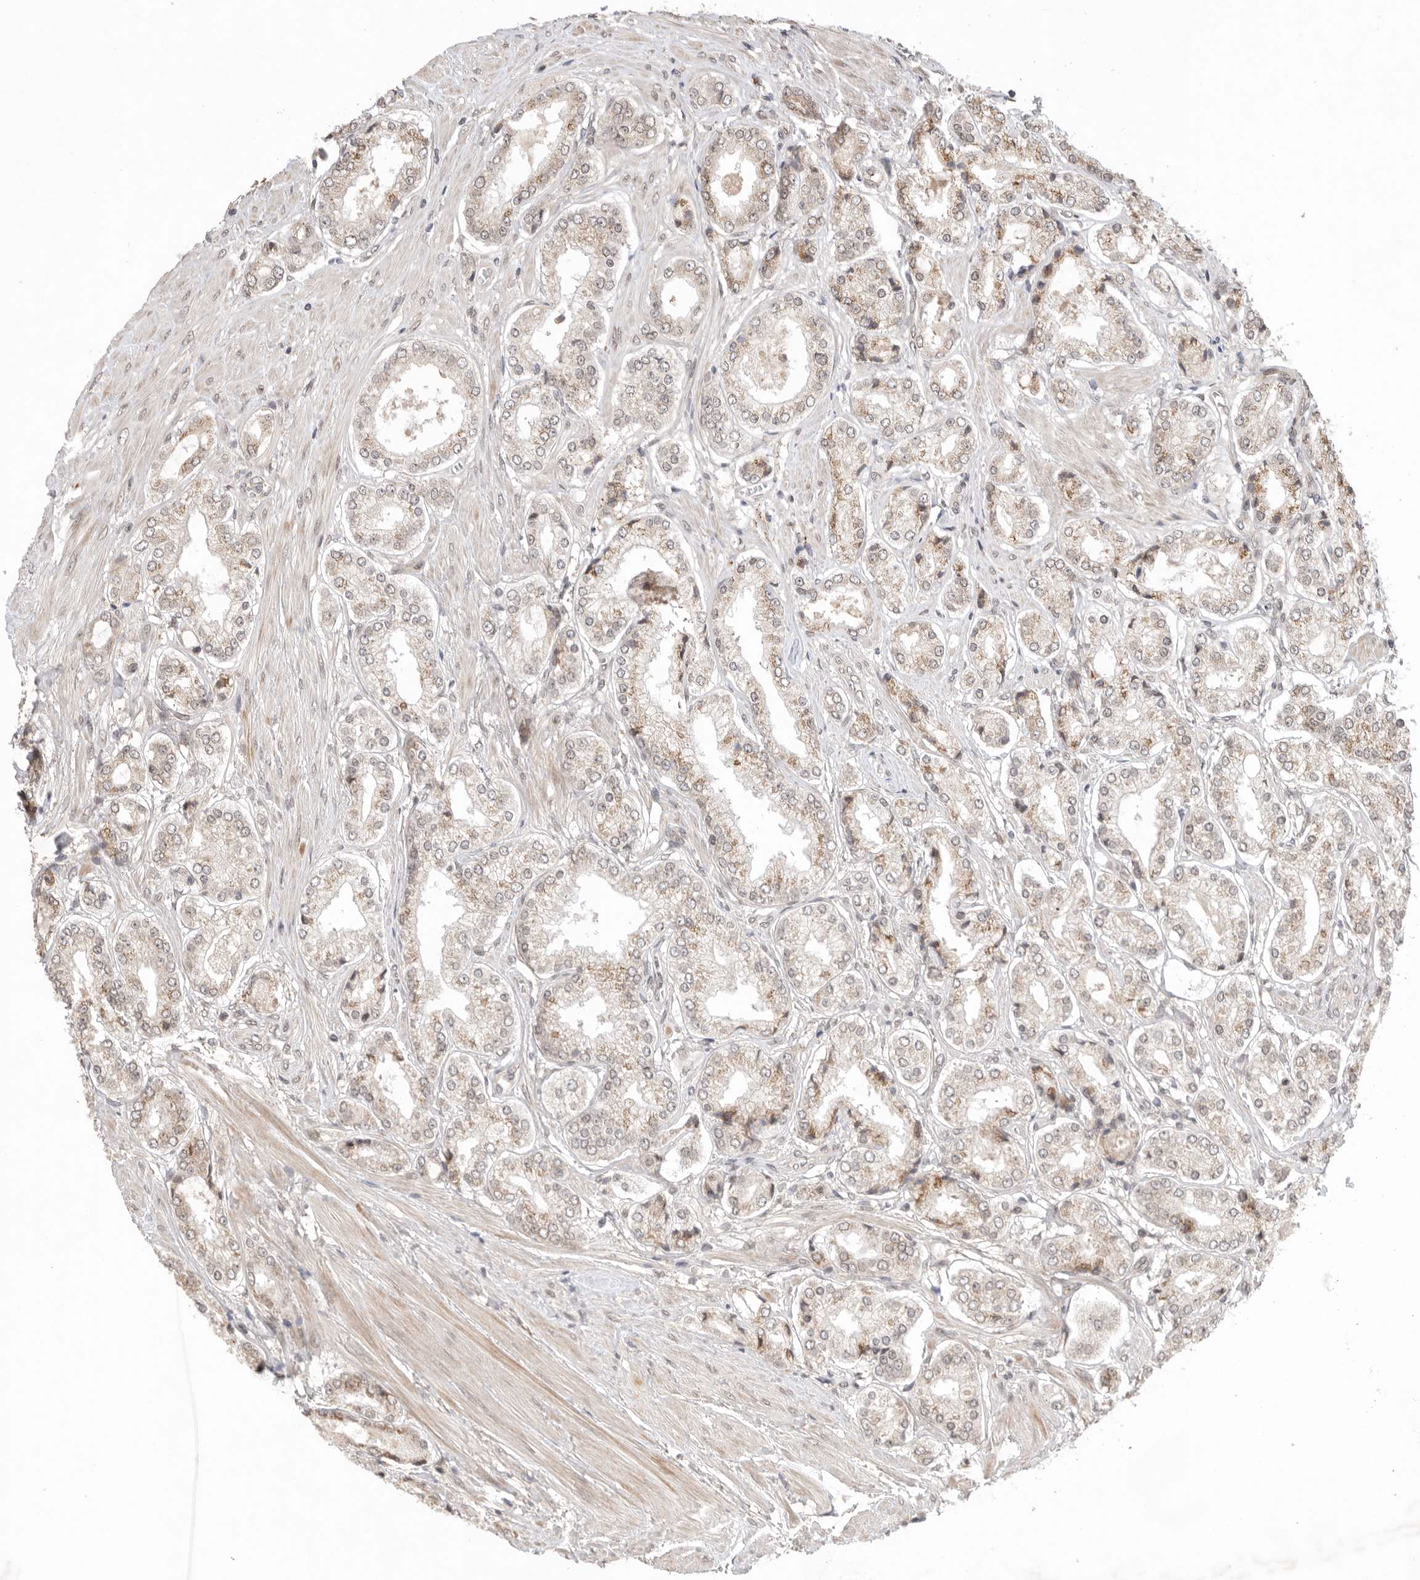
{"staining": {"intensity": "moderate", "quantity": "<25%", "location": "cytoplasmic/membranous"}, "tissue": "prostate cancer", "cell_type": "Tumor cells", "image_type": "cancer", "snomed": [{"axis": "morphology", "description": "Adenocarcinoma, Low grade"}, {"axis": "topography", "description": "Prostate"}], "caption": "Immunohistochemistry (DAB (3,3'-diaminobenzidine)) staining of human prostate cancer (low-grade adenocarcinoma) reveals moderate cytoplasmic/membranous protein expression in approximately <25% of tumor cells.", "gene": "LEMD3", "patient": {"sex": "male", "age": 62}}